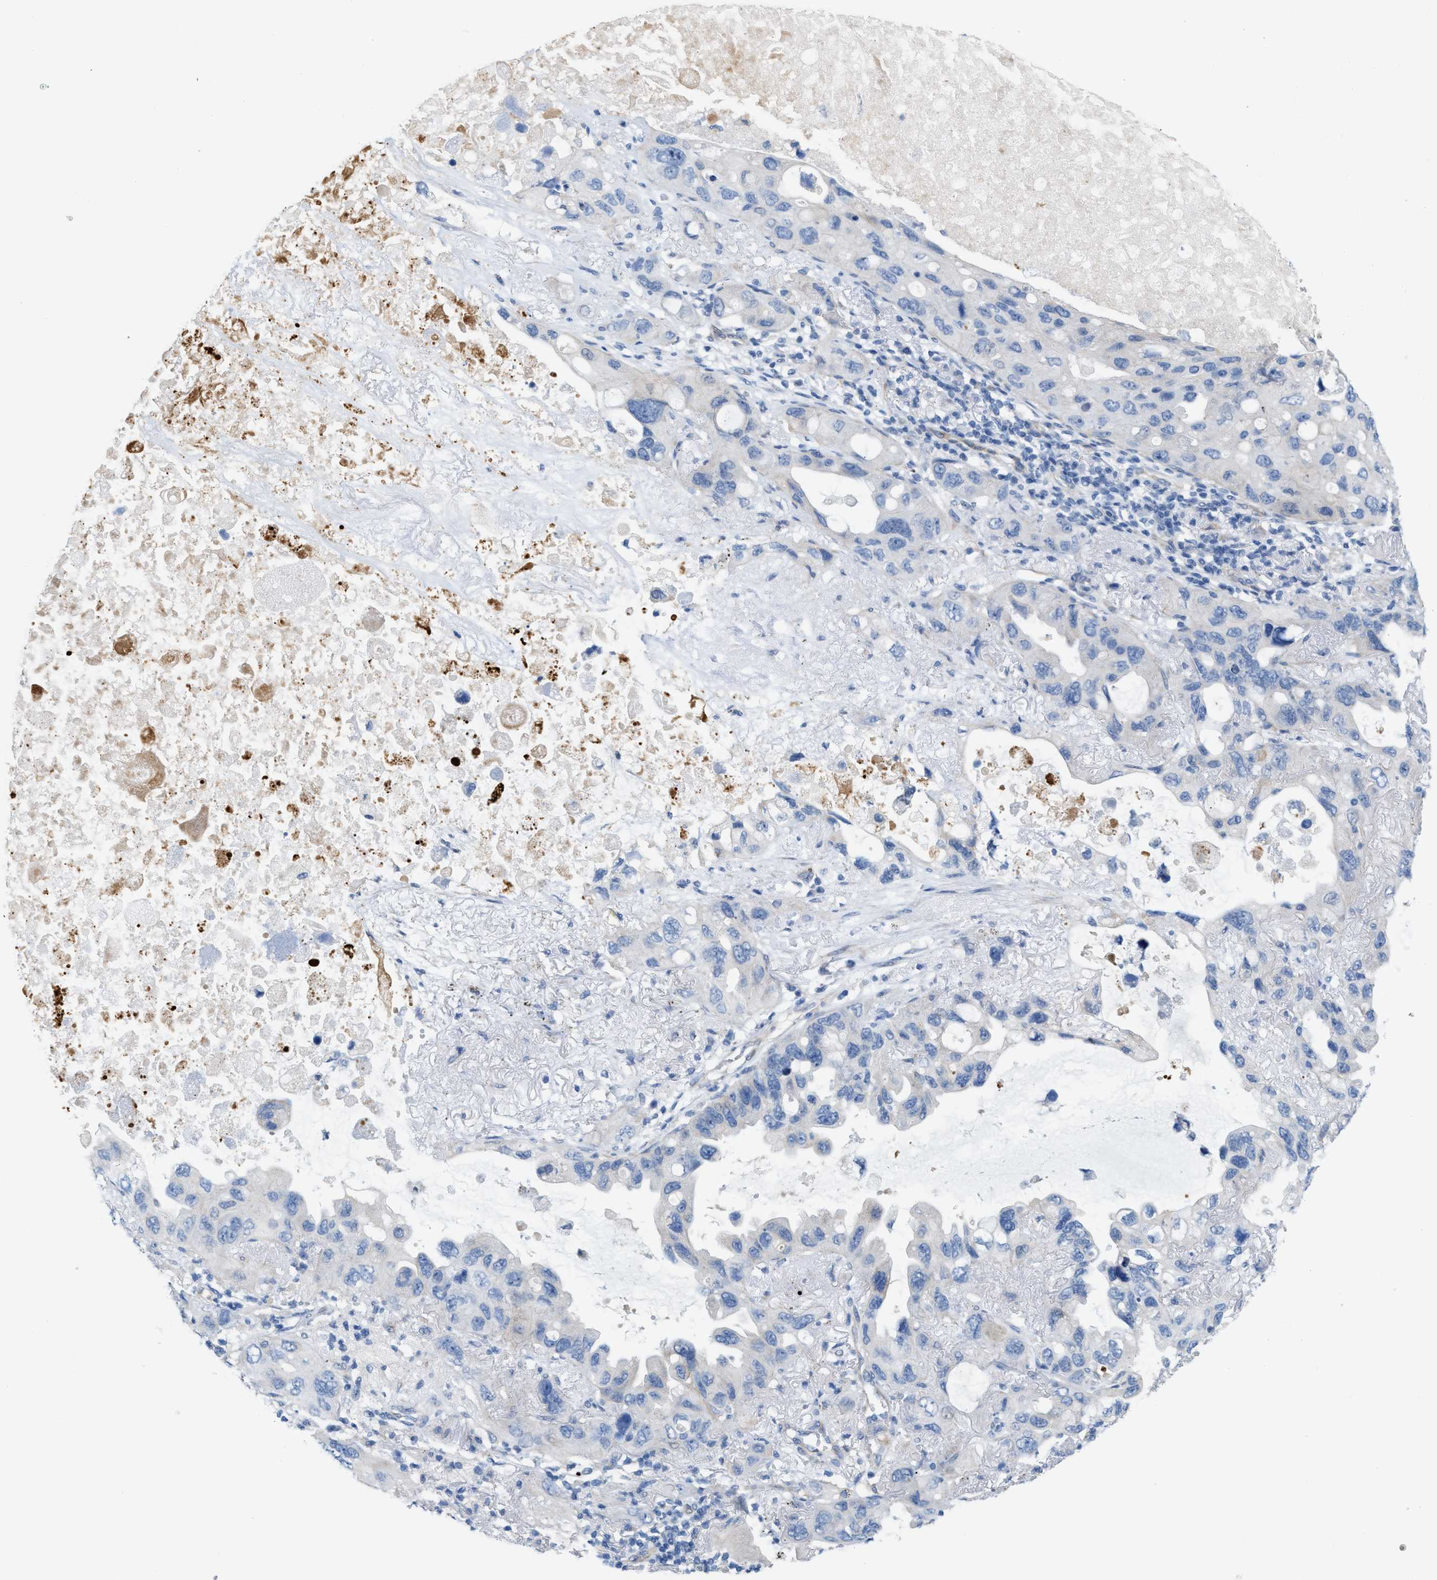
{"staining": {"intensity": "negative", "quantity": "none", "location": "none"}, "tissue": "lung cancer", "cell_type": "Tumor cells", "image_type": "cancer", "snomed": [{"axis": "morphology", "description": "Squamous cell carcinoma, NOS"}, {"axis": "topography", "description": "Lung"}], "caption": "Immunohistochemistry (IHC) micrograph of neoplastic tissue: human lung squamous cell carcinoma stained with DAB (3,3'-diaminobenzidine) reveals no significant protein expression in tumor cells.", "gene": "MPP3", "patient": {"sex": "female", "age": 73}}